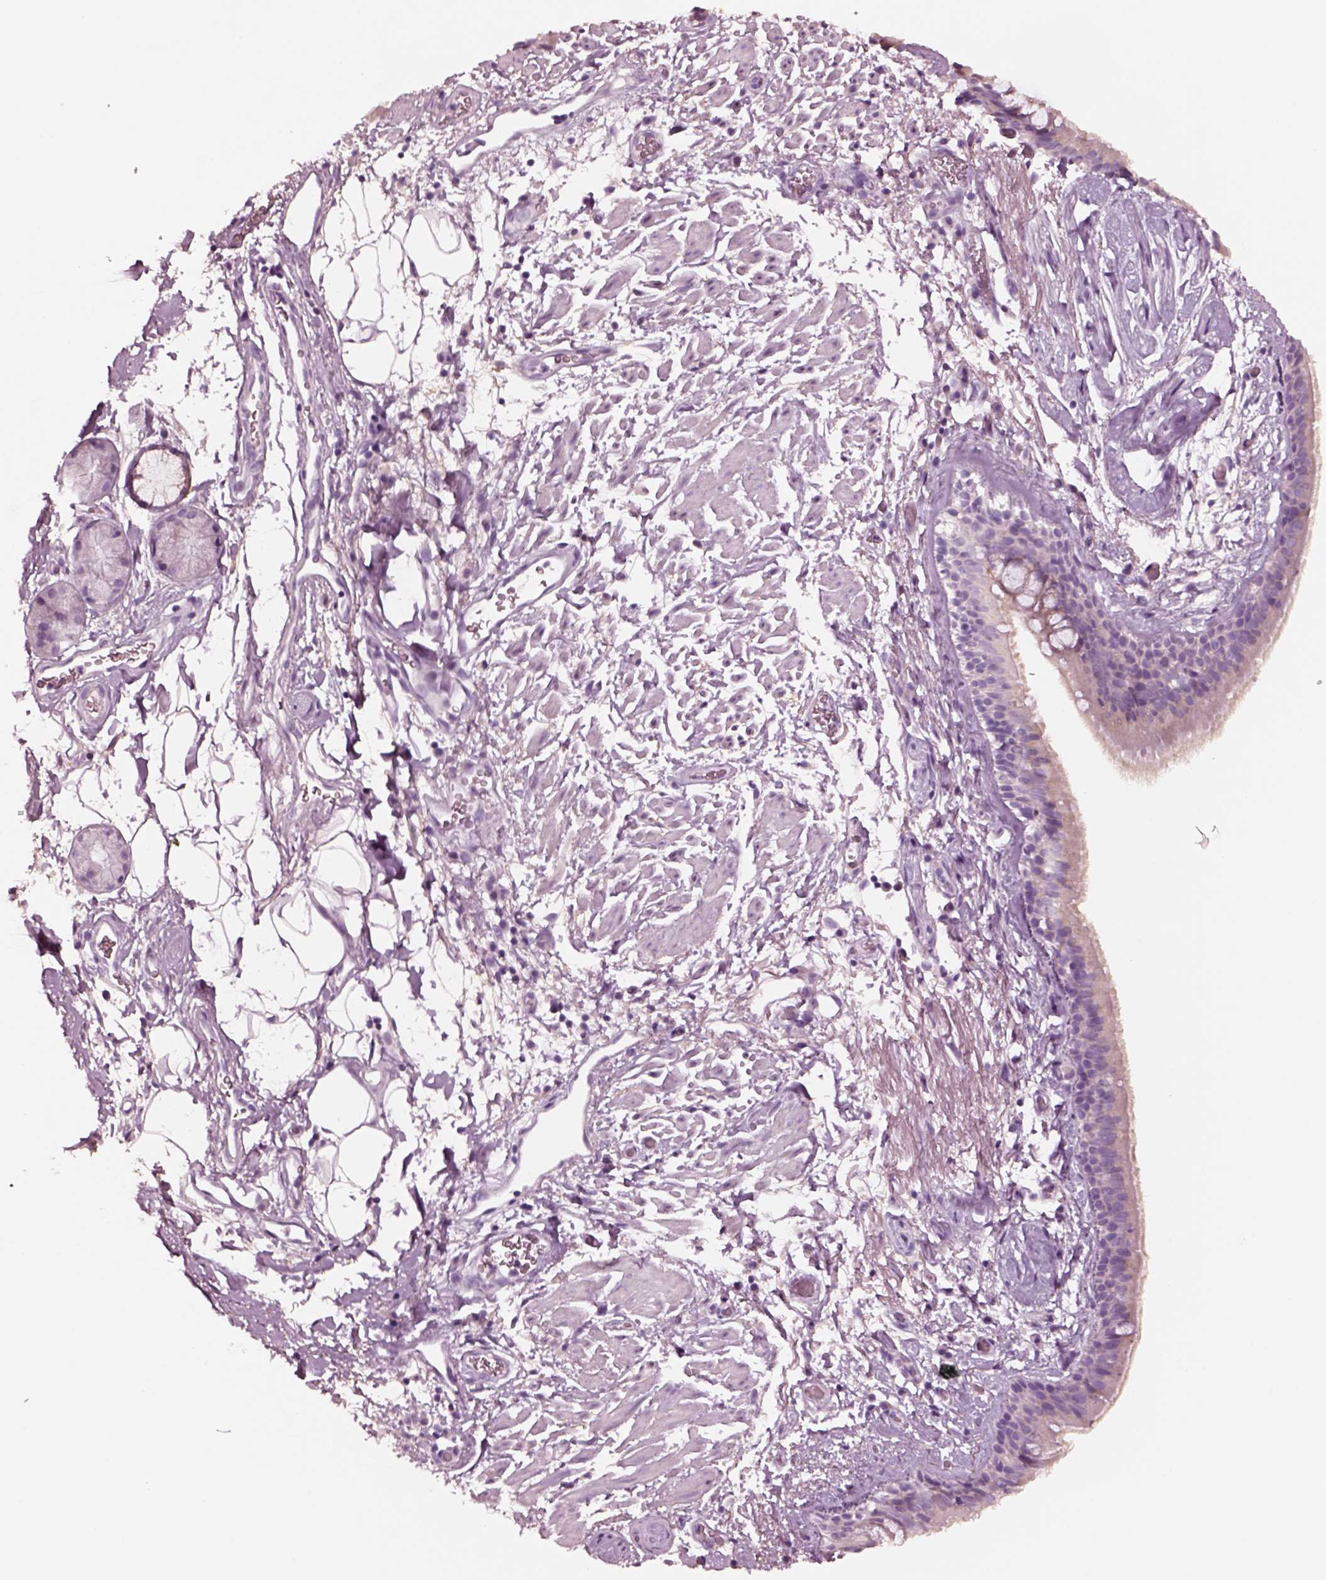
{"staining": {"intensity": "negative", "quantity": "none", "location": "none"}, "tissue": "bronchus", "cell_type": "Respiratory epithelial cells", "image_type": "normal", "snomed": [{"axis": "morphology", "description": "Normal tissue, NOS"}, {"axis": "topography", "description": "Cartilage tissue"}, {"axis": "topography", "description": "Bronchus"}], "caption": "A high-resolution micrograph shows IHC staining of unremarkable bronchus, which exhibits no significant staining in respiratory epithelial cells.", "gene": "NMRK2", "patient": {"sex": "male", "age": 58}}